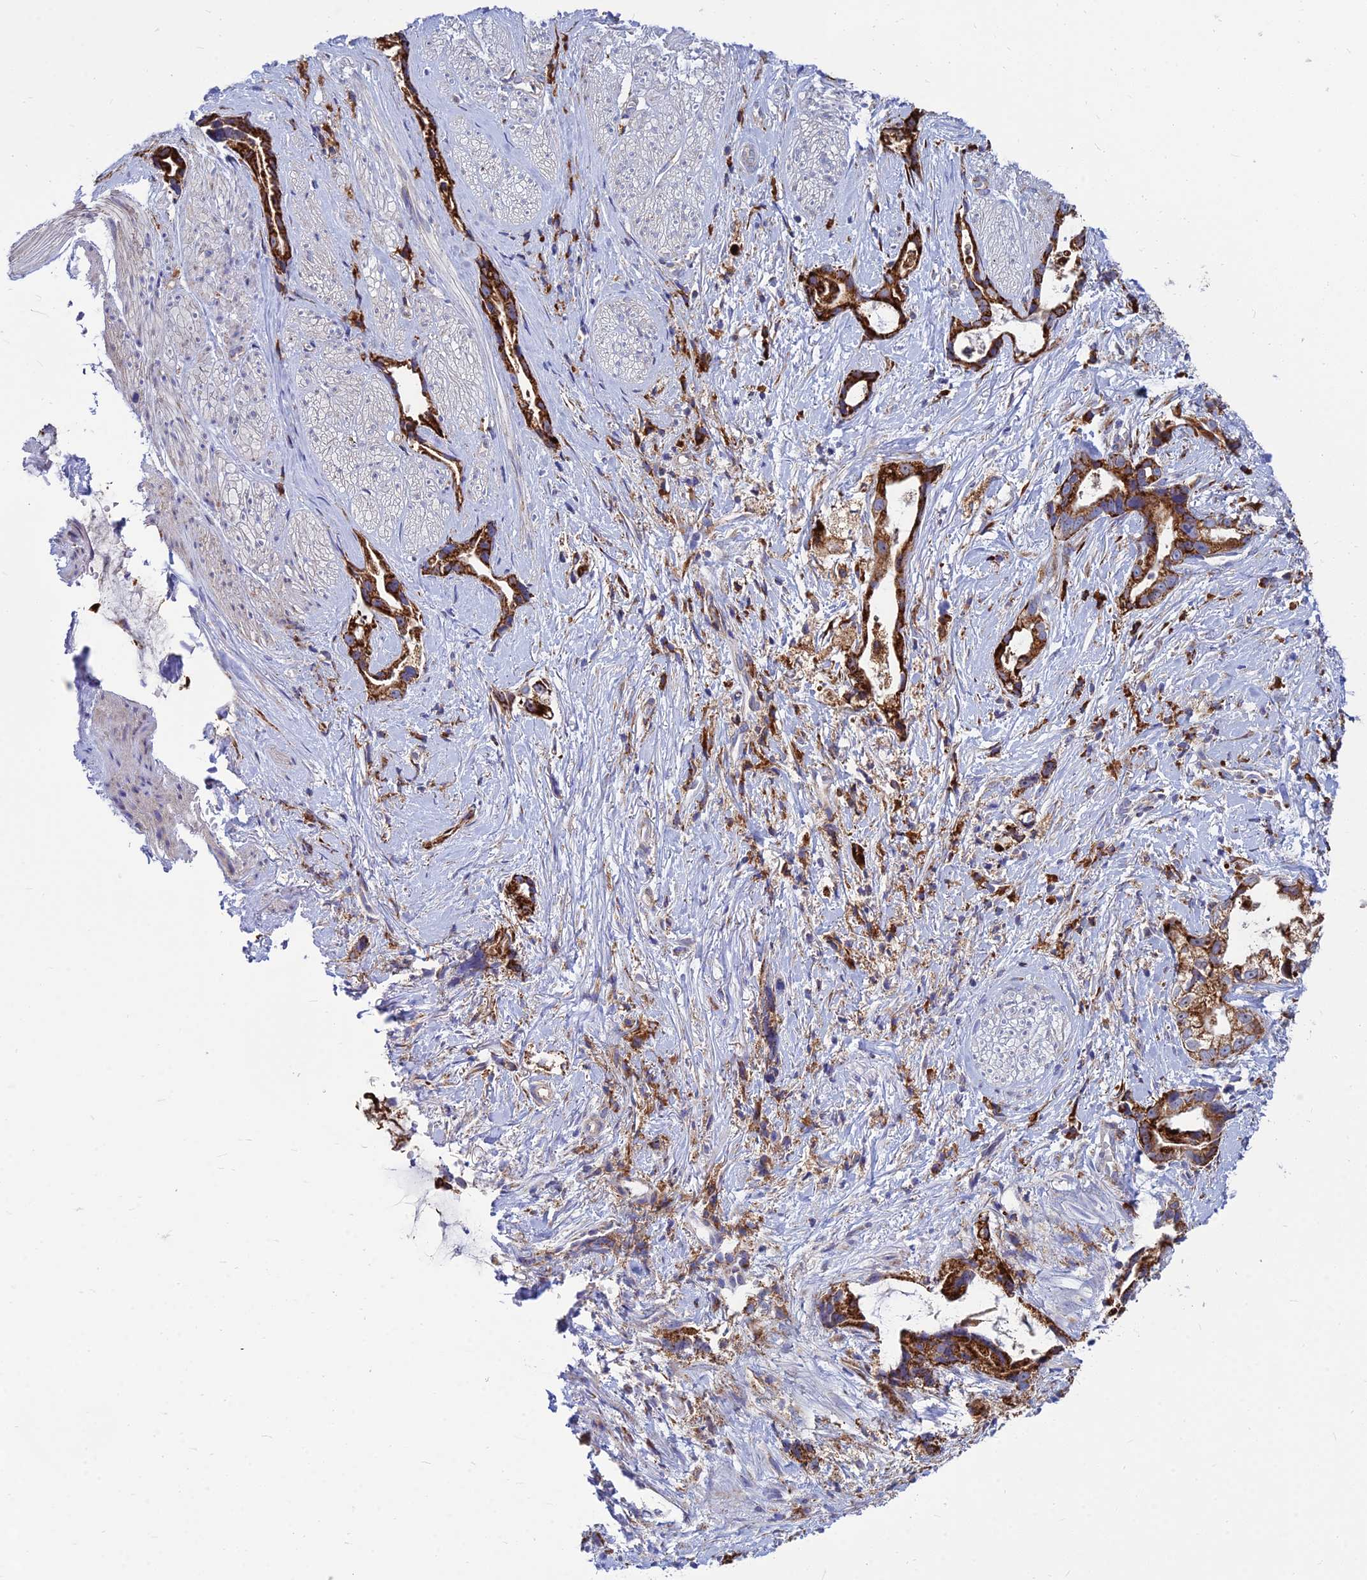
{"staining": {"intensity": "strong", "quantity": ">75%", "location": "cytoplasmic/membranous"}, "tissue": "stomach cancer", "cell_type": "Tumor cells", "image_type": "cancer", "snomed": [{"axis": "morphology", "description": "Adenocarcinoma, NOS"}, {"axis": "topography", "description": "Stomach"}], "caption": "A brown stain highlights strong cytoplasmic/membranous expression of a protein in stomach adenocarcinoma tumor cells.", "gene": "CCT6B", "patient": {"sex": "male", "age": 55}}